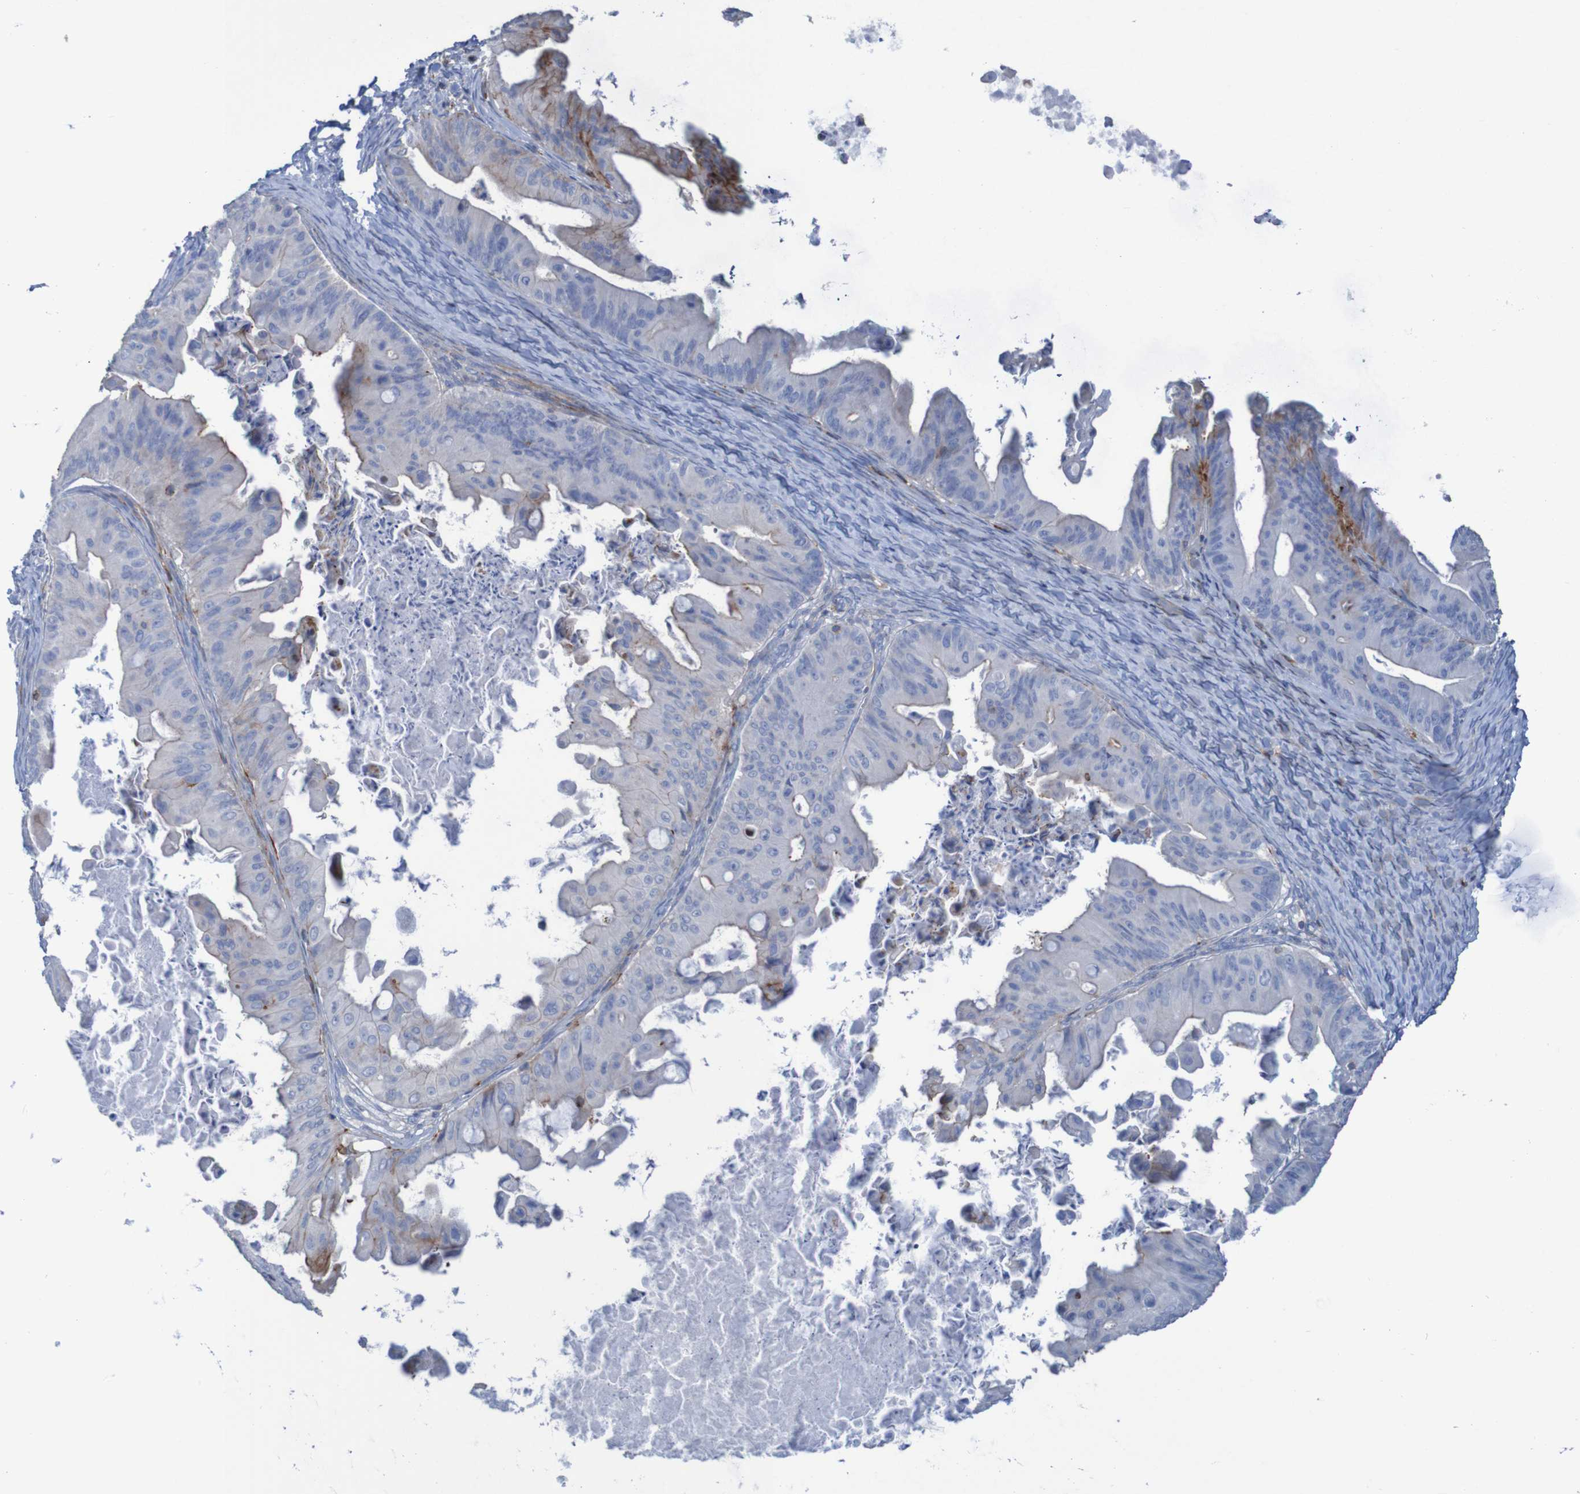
{"staining": {"intensity": "strong", "quantity": "<25%", "location": "cytoplasmic/membranous"}, "tissue": "ovarian cancer", "cell_type": "Tumor cells", "image_type": "cancer", "snomed": [{"axis": "morphology", "description": "Cystadenocarcinoma, mucinous, NOS"}, {"axis": "topography", "description": "Ovary"}], "caption": "Tumor cells show medium levels of strong cytoplasmic/membranous staining in about <25% of cells in ovarian cancer (mucinous cystadenocarcinoma).", "gene": "RNF182", "patient": {"sex": "female", "age": 37}}